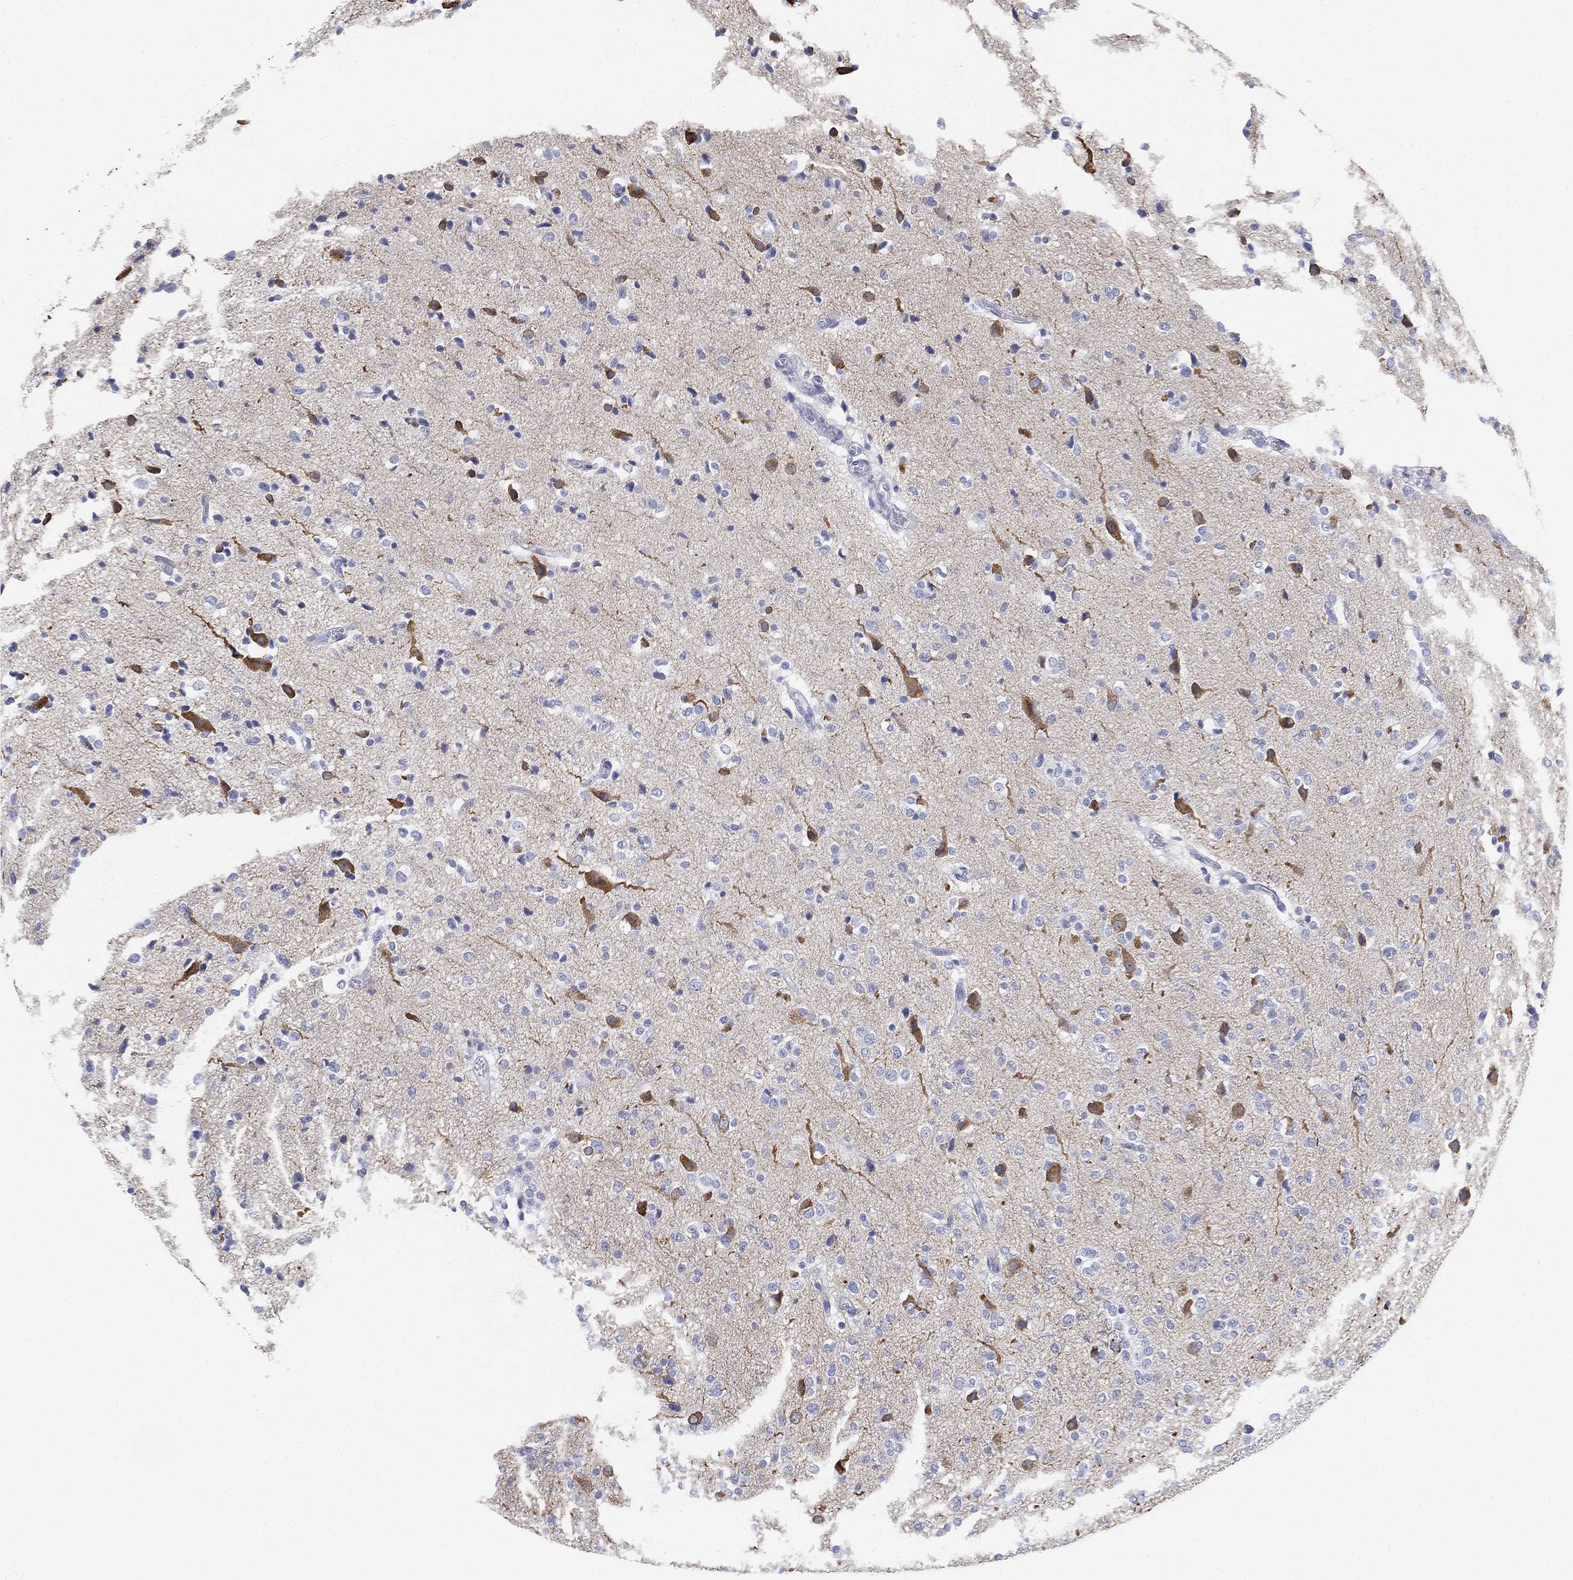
{"staining": {"intensity": "negative", "quantity": "none", "location": "none"}, "tissue": "glioma", "cell_type": "Tumor cells", "image_type": "cancer", "snomed": [{"axis": "morphology", "description": "Glioma, malignant, Low grade"}, {"axis": "topography", "description": "Brain"}], "caption": "Tumor cells are negative for protein expression in human glioma. Brightfield microscopy of IHC stained with DAB (3,3'-diaminobenzidine) (brown) and hematoxylin (blue), captured at high magnification.", "gene": "GCNA", "patient": {"sex": "male", "age": 41}}